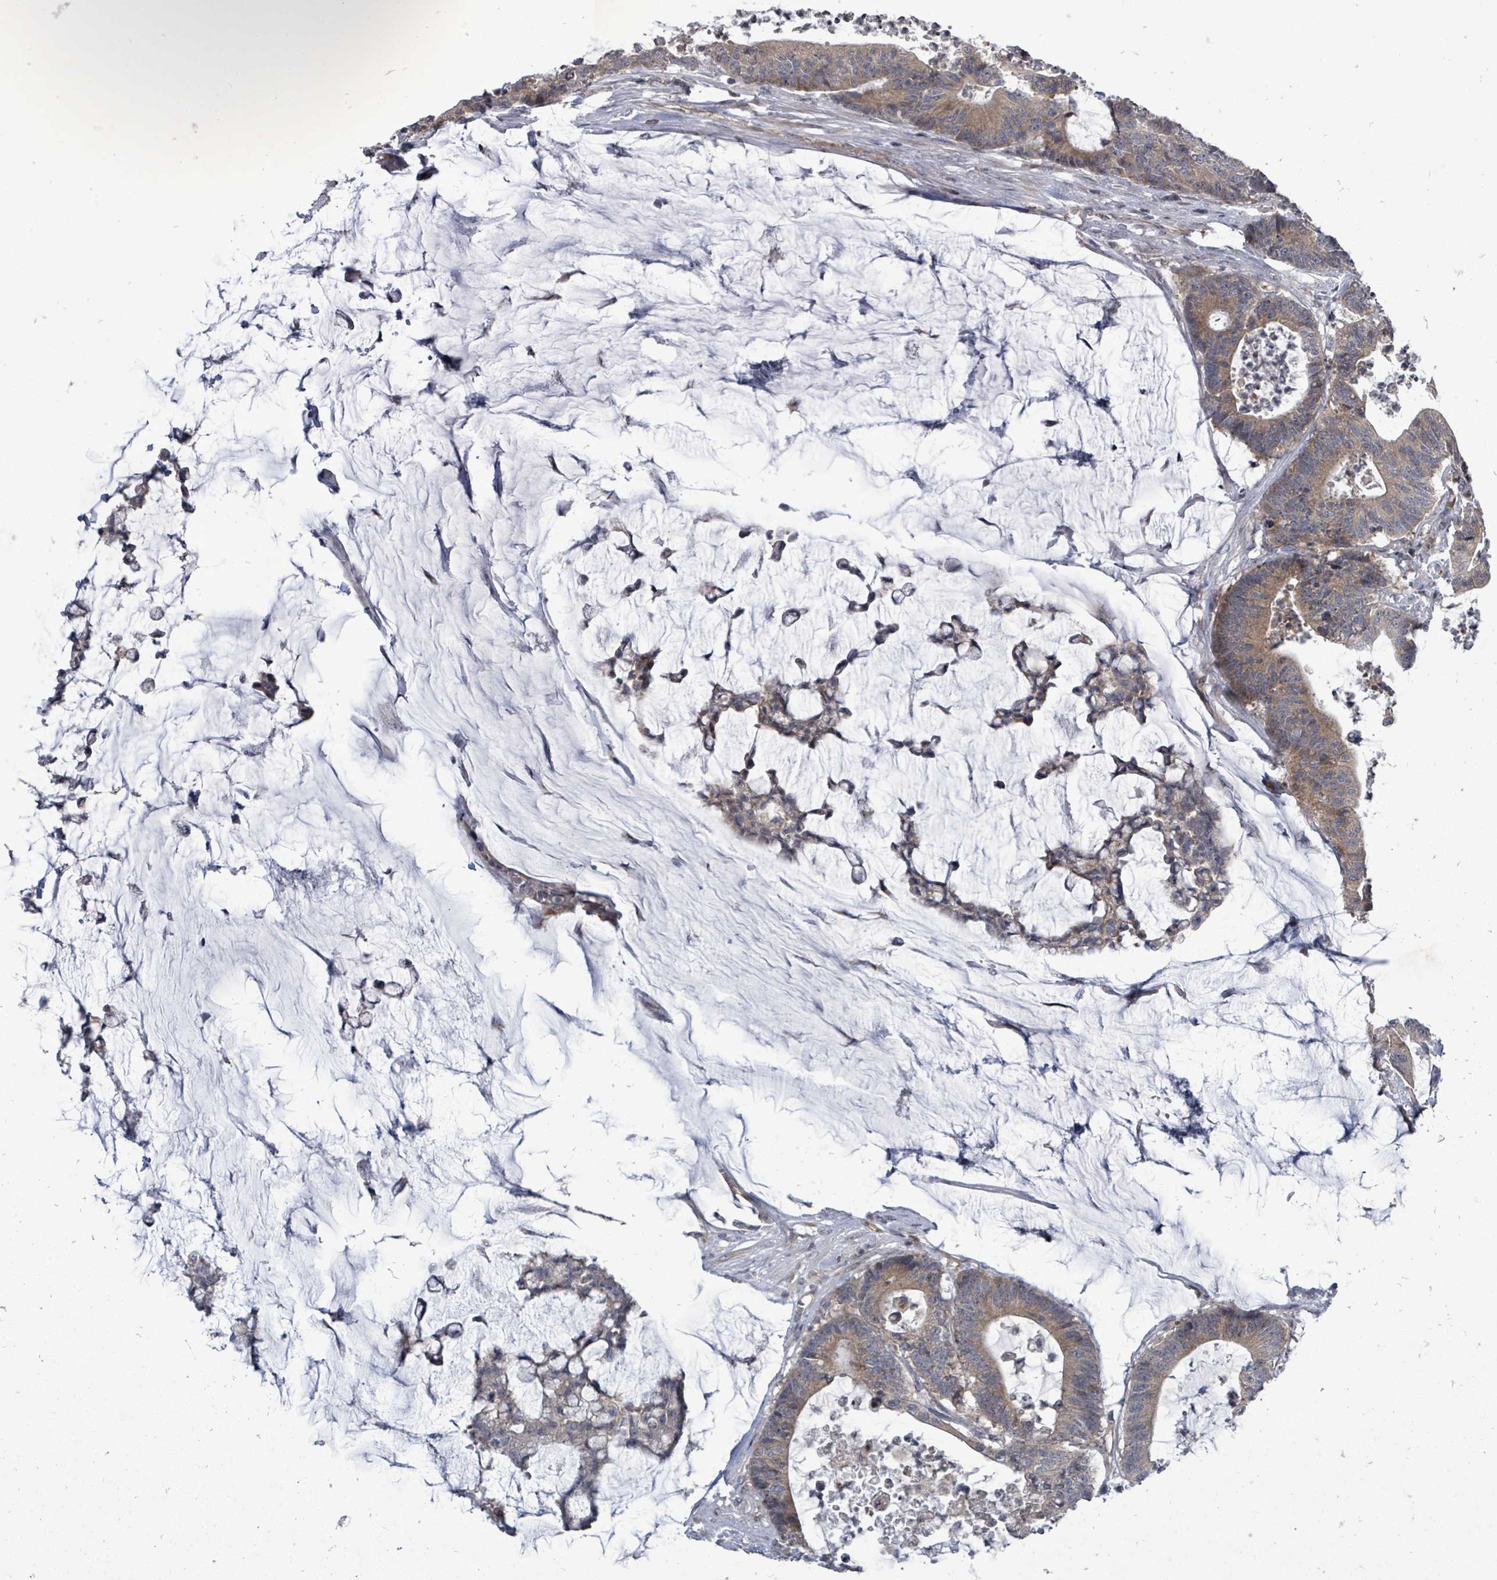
{"staining": {"intensity": "moderate", "quantity": ">75%", "location": "cytoplasmic/membranous"}, "tissue": "colorectal cancer", "cell_type": "Tumor cells", "image_type": "cancer", "snomed": [{"axis": "morphology", "description": "Adenocarcinoma, NOS"}, {"axis": "topography", "description": "Colon"}], "caption": "DAB (3,3'-diaminobenzidine) immunohistochemical staining of colorectal adenocarcinoma reveals moderate cytoplasmic/membranous protein staining in about >75% of tumor cells.", "gene": "RALGAPB", "patient": {"sex": "female", "age": 84}}